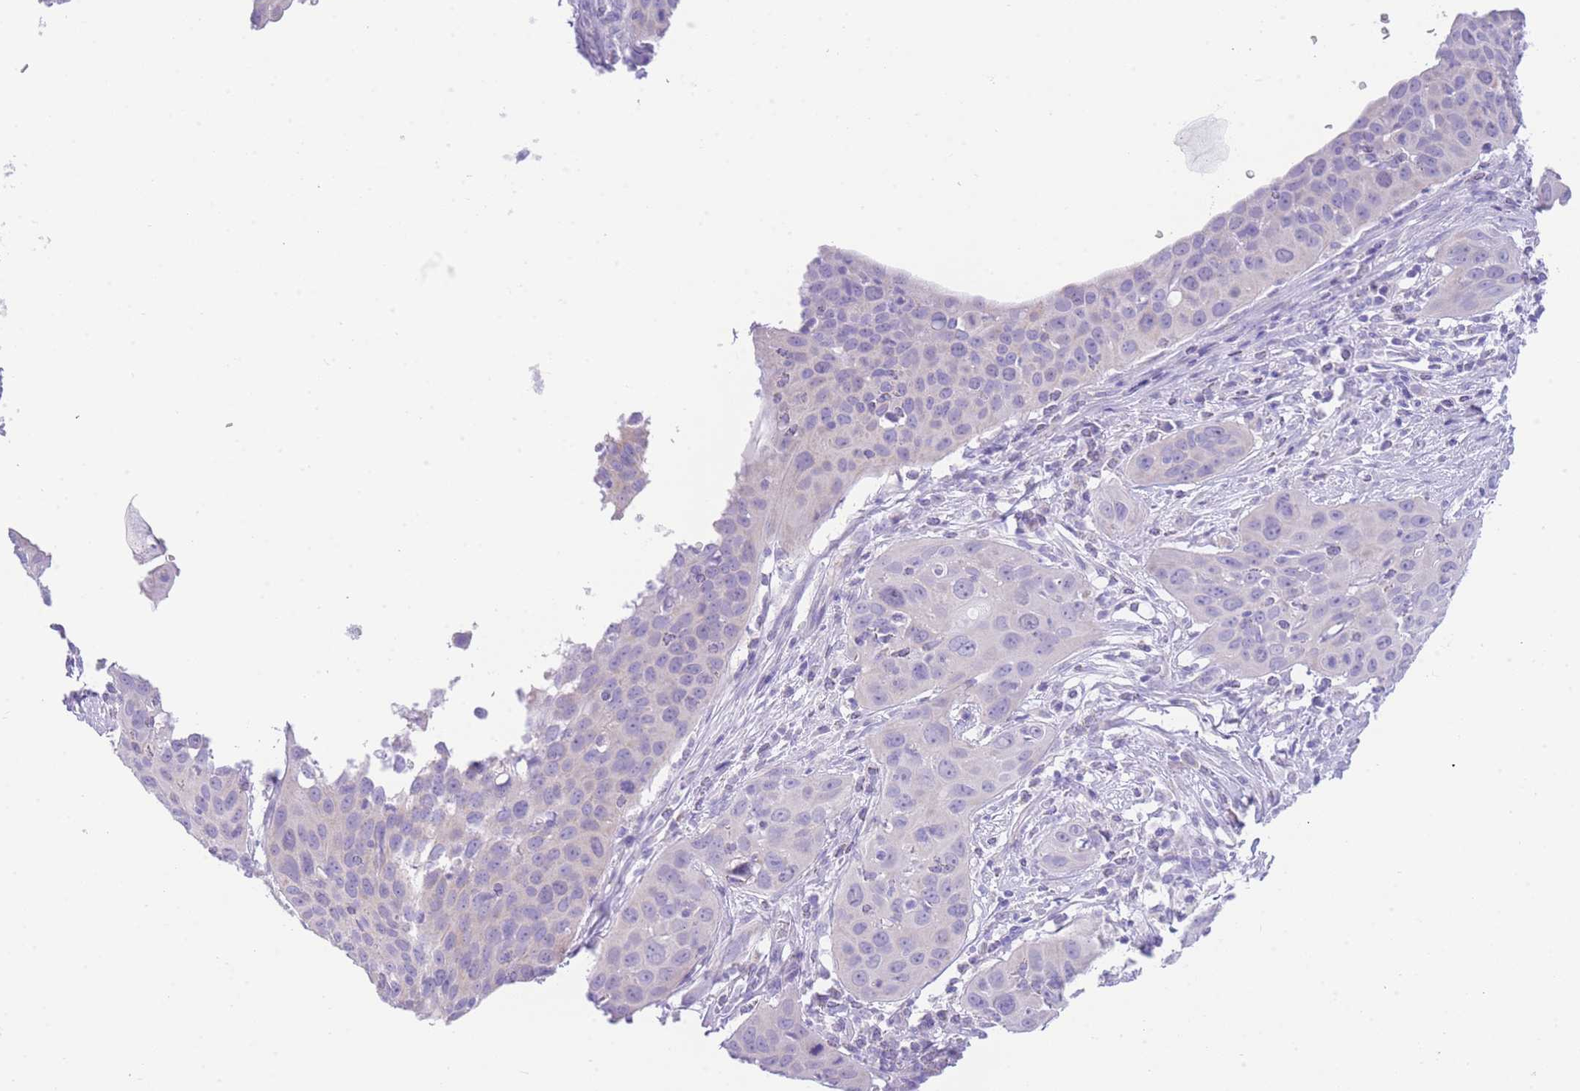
{"staining": {"intensity": "negative", "quantity": "none", "location": "none"}, "tissue": "cervical cancer", "cell_type": "Tumor cells", "image_type": "cancer", "snomed": [{"axis": "morphology", "description": "Squamous cell carcinoma, NOS"}, {"axis": "topography", "description": "Cervix"}], "caption": "There is no significant expression in tumor cells of cervical cancer (squamous cell carcinoma).", "gene": "ACSM4", "patient": {"sex": "female", "age": 36}}